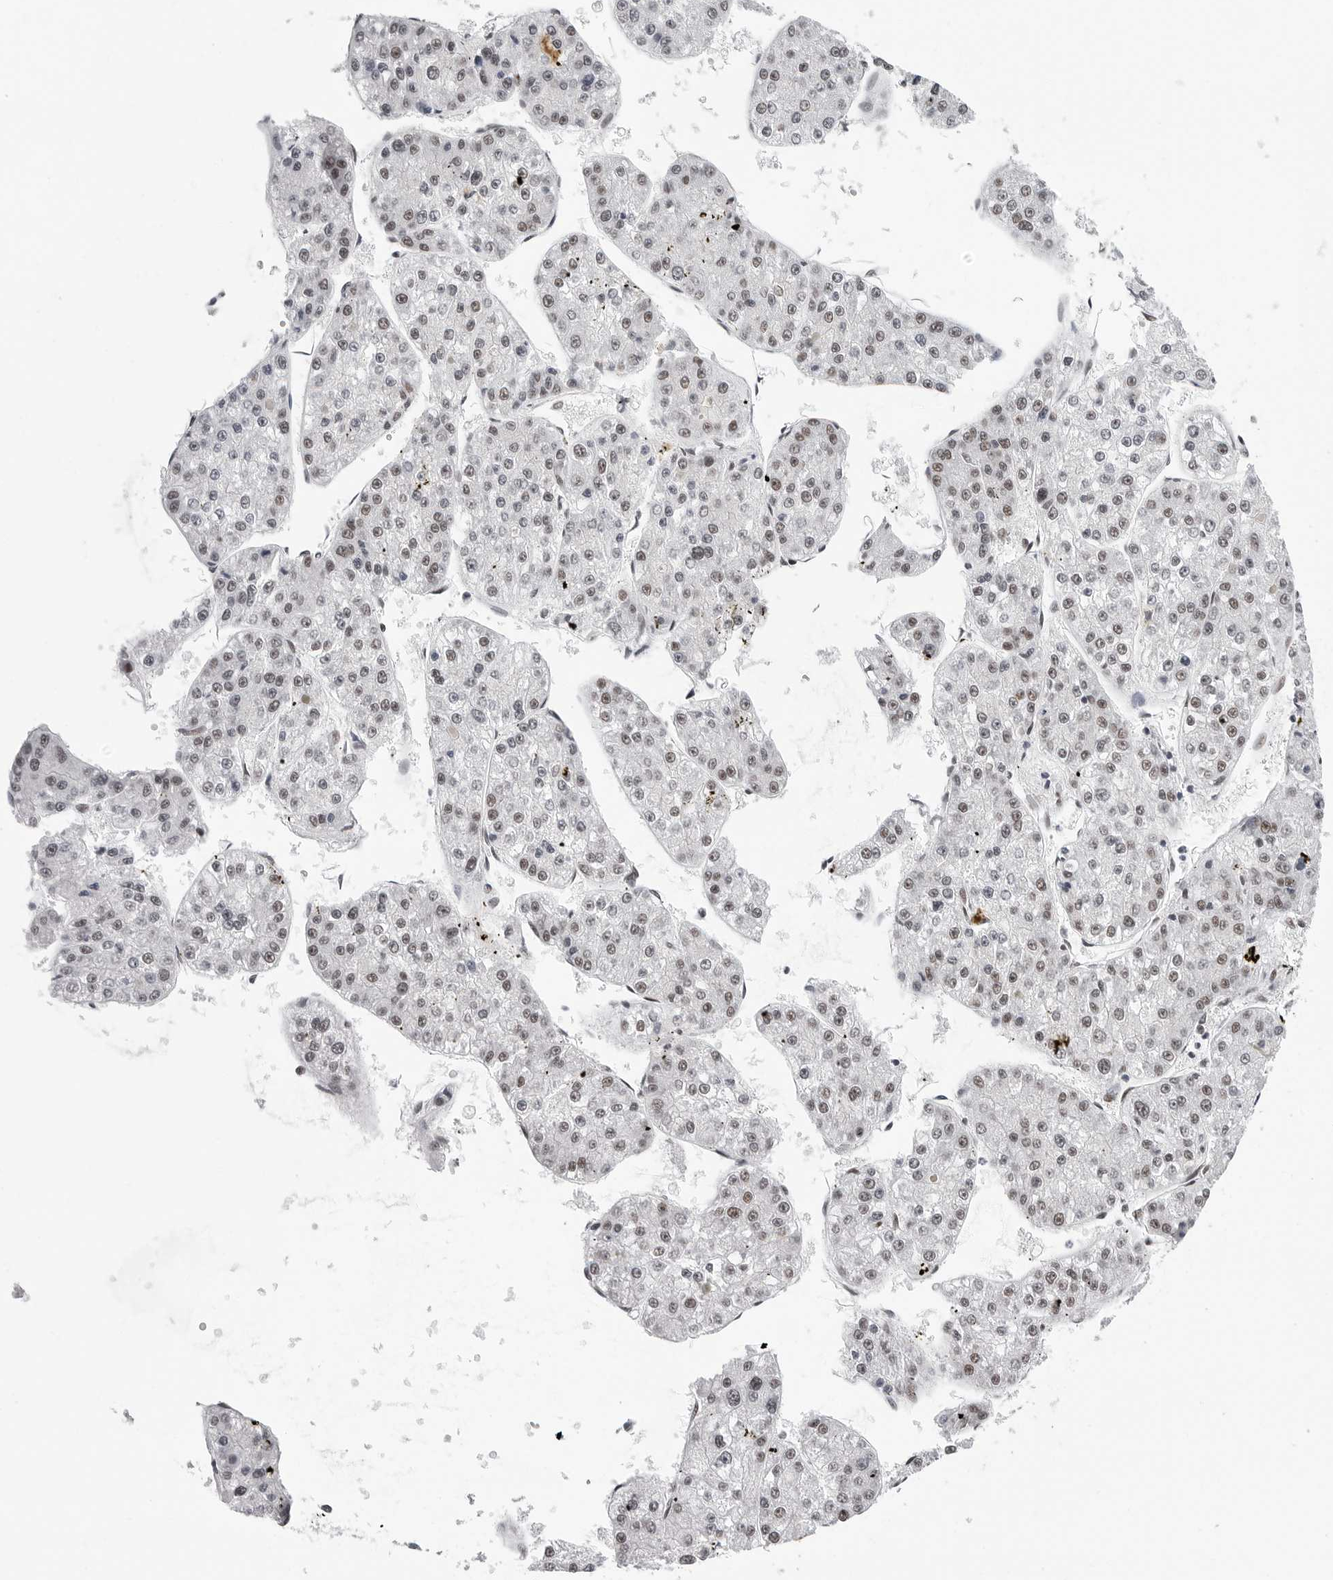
{"staining": {"intensity": "weak", "quantity": ">75%", "location": "nuclear"}, "tissue": "liver cancer", "cell_type": "Tumor cells", "image_type": "cancer", "snomed": [{"axis": "morphology", "description": "Carcinoma, Hepatocellular, NOS"}, {"axis": "topography", "description": "Liver"}], "caption": "Immunohistochemistry (IHC) (DAB) staining of human liver cancer (hepatocellular carcinoma) exhibits weak nuclear protein positivity in approximately >75% of tumor cells.", "gene": "SF3B4", "patient": {"sex": "female", "age": 73}}